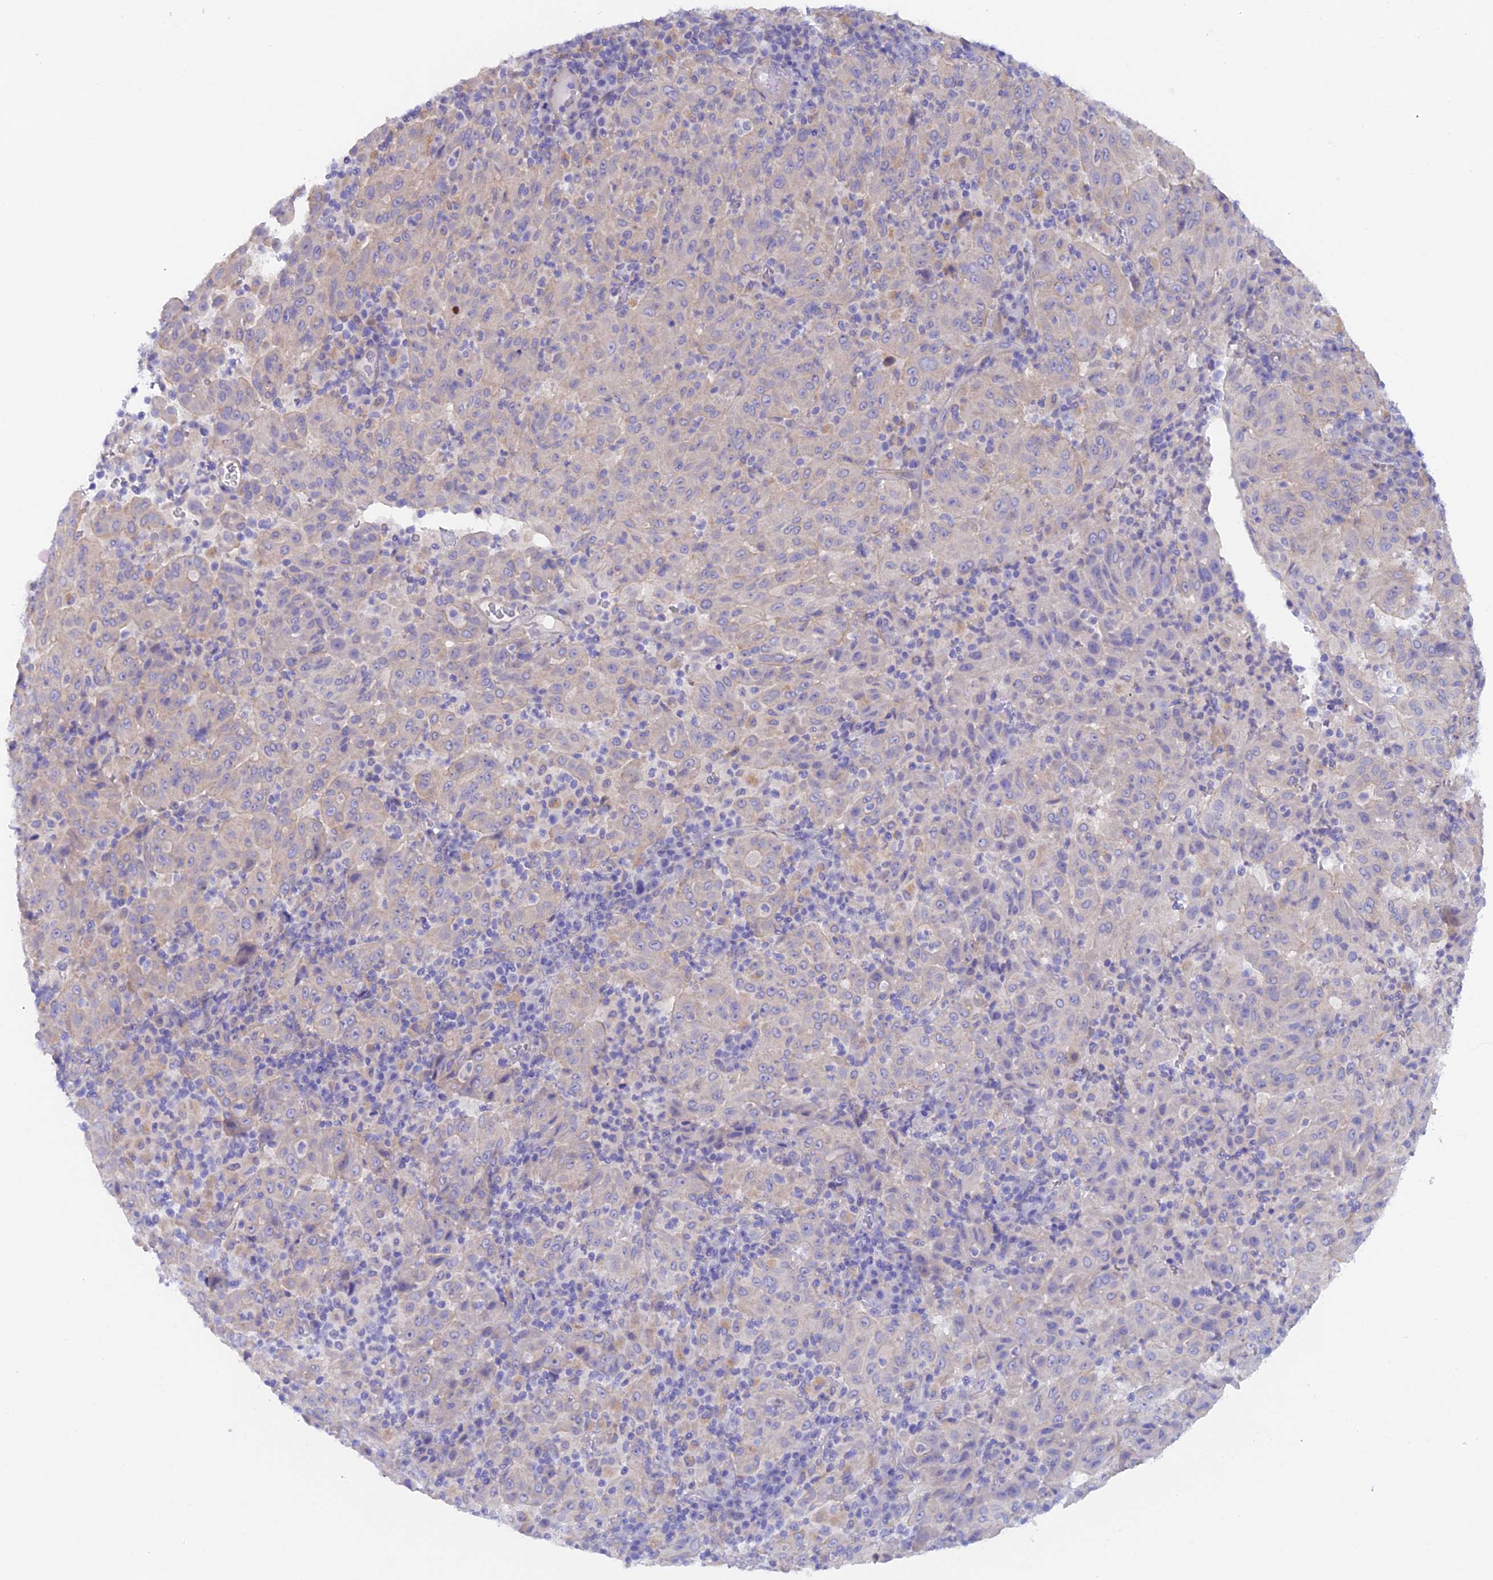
{"staining": {"intensity": "negative", "quantity": "none", "location": "none"}, "tissue": "pancreatic cancer", "cell_type": "Tumor cells", "image_type": "cancer", "snomed": [{"axis": "morphology", "description": "Adenocarcinoma, NOS"}, {"axis": "topography", "description": "Pancreas"}], "caption": "Pancreatic cancer was stained to show a protein in brown. There is no significant positivity in tumor cells. (Brightfield microscopy of DAB (3,3'-diaminobenzidine) IHC at high magnification).", "gene": "FZR1", "patient": {"sex": "male", "age": 63}}